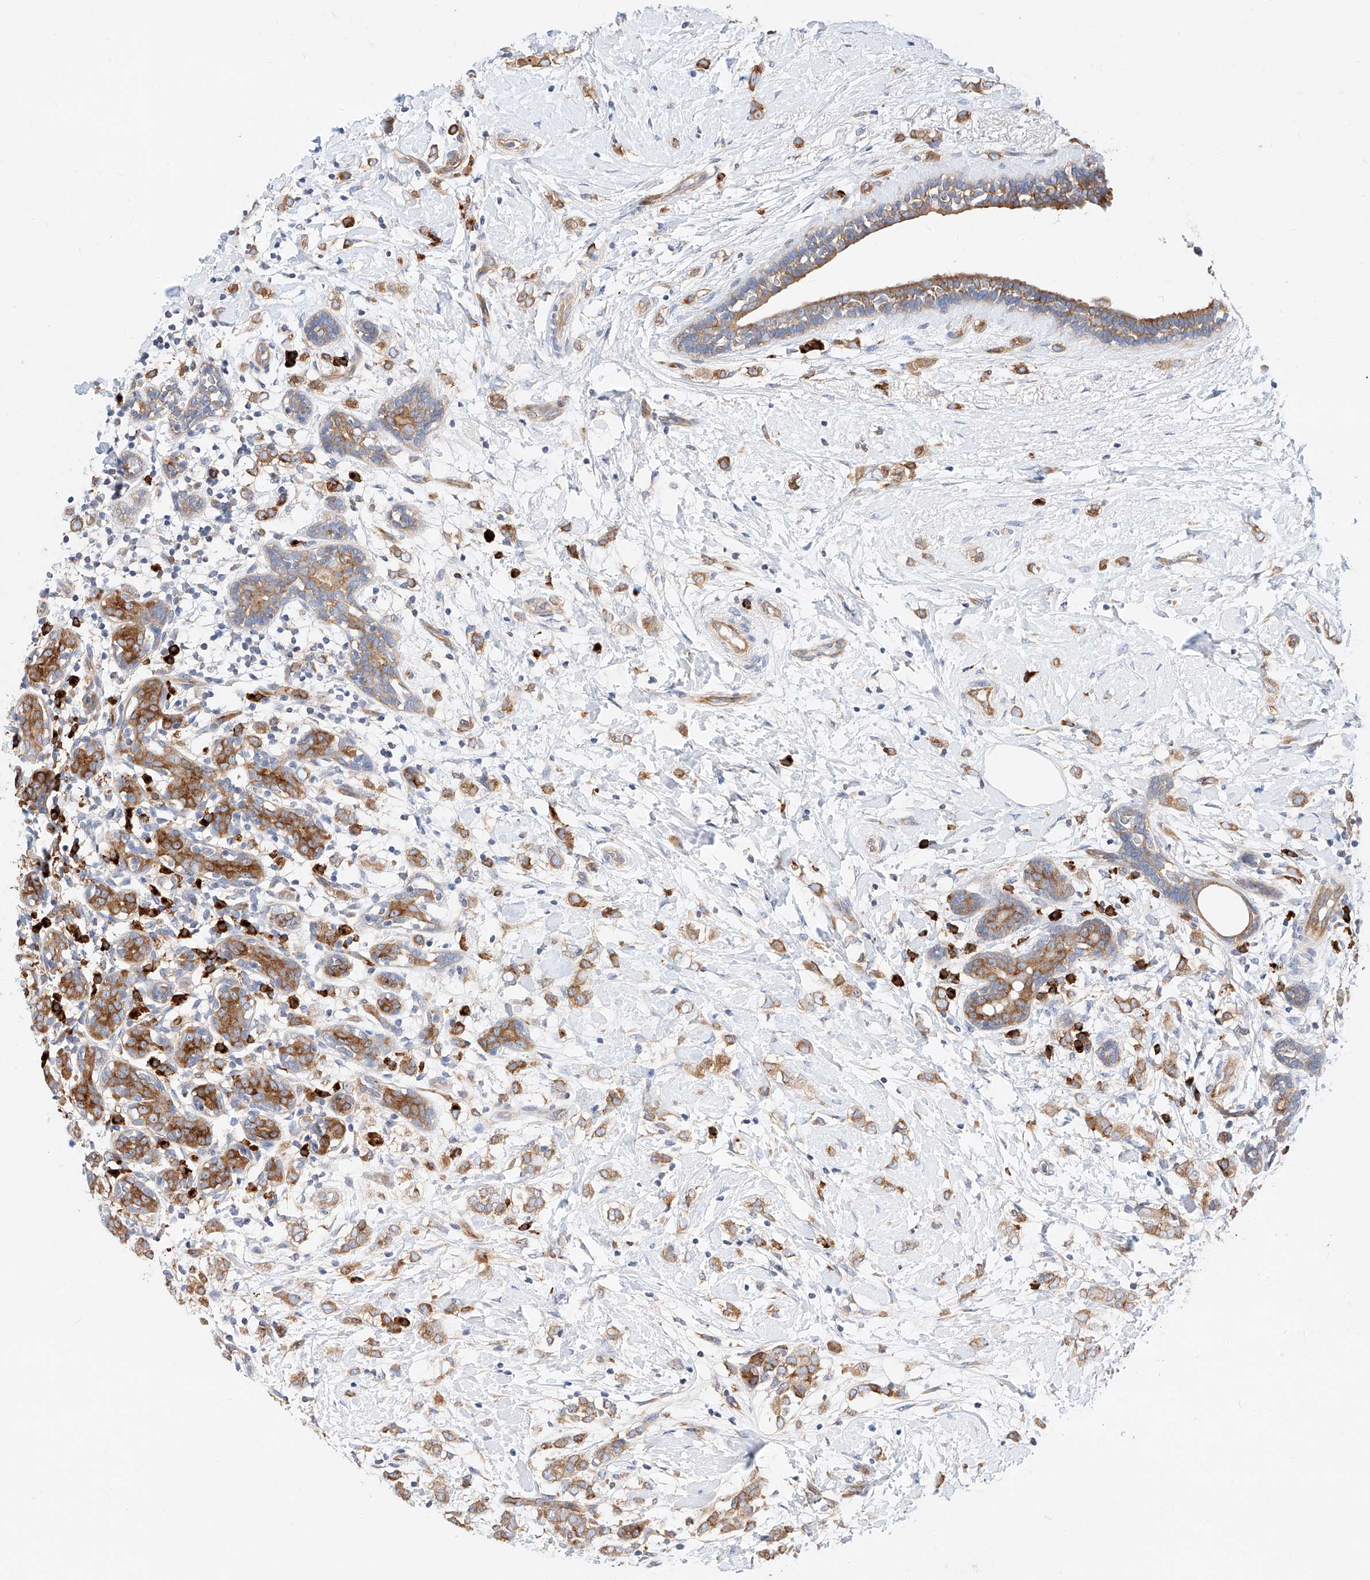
{"staining": {"intensity": "moderate", "quantity": ">75%", "location": "cytoplasmic/membranous"}, "tissue": "breast cancer", "cell_type": "Tumor cells", "image_type": "cancer", "snomed": [{"axis": "morphology", "description": "Normal tissue, NOS"}, {"axis": "morphology", "description": "Lobular carcinoma"}, {"axis": "topography", "description": "Breast"}], "caption": "Breast cancer was stained to show a protein in brown. There is medium levels of moderate cytoplasmic/membranous expression in about >75% of tumor cells.", "gene": "GLMN", "patient": {"sex": "female", "age": 47}}